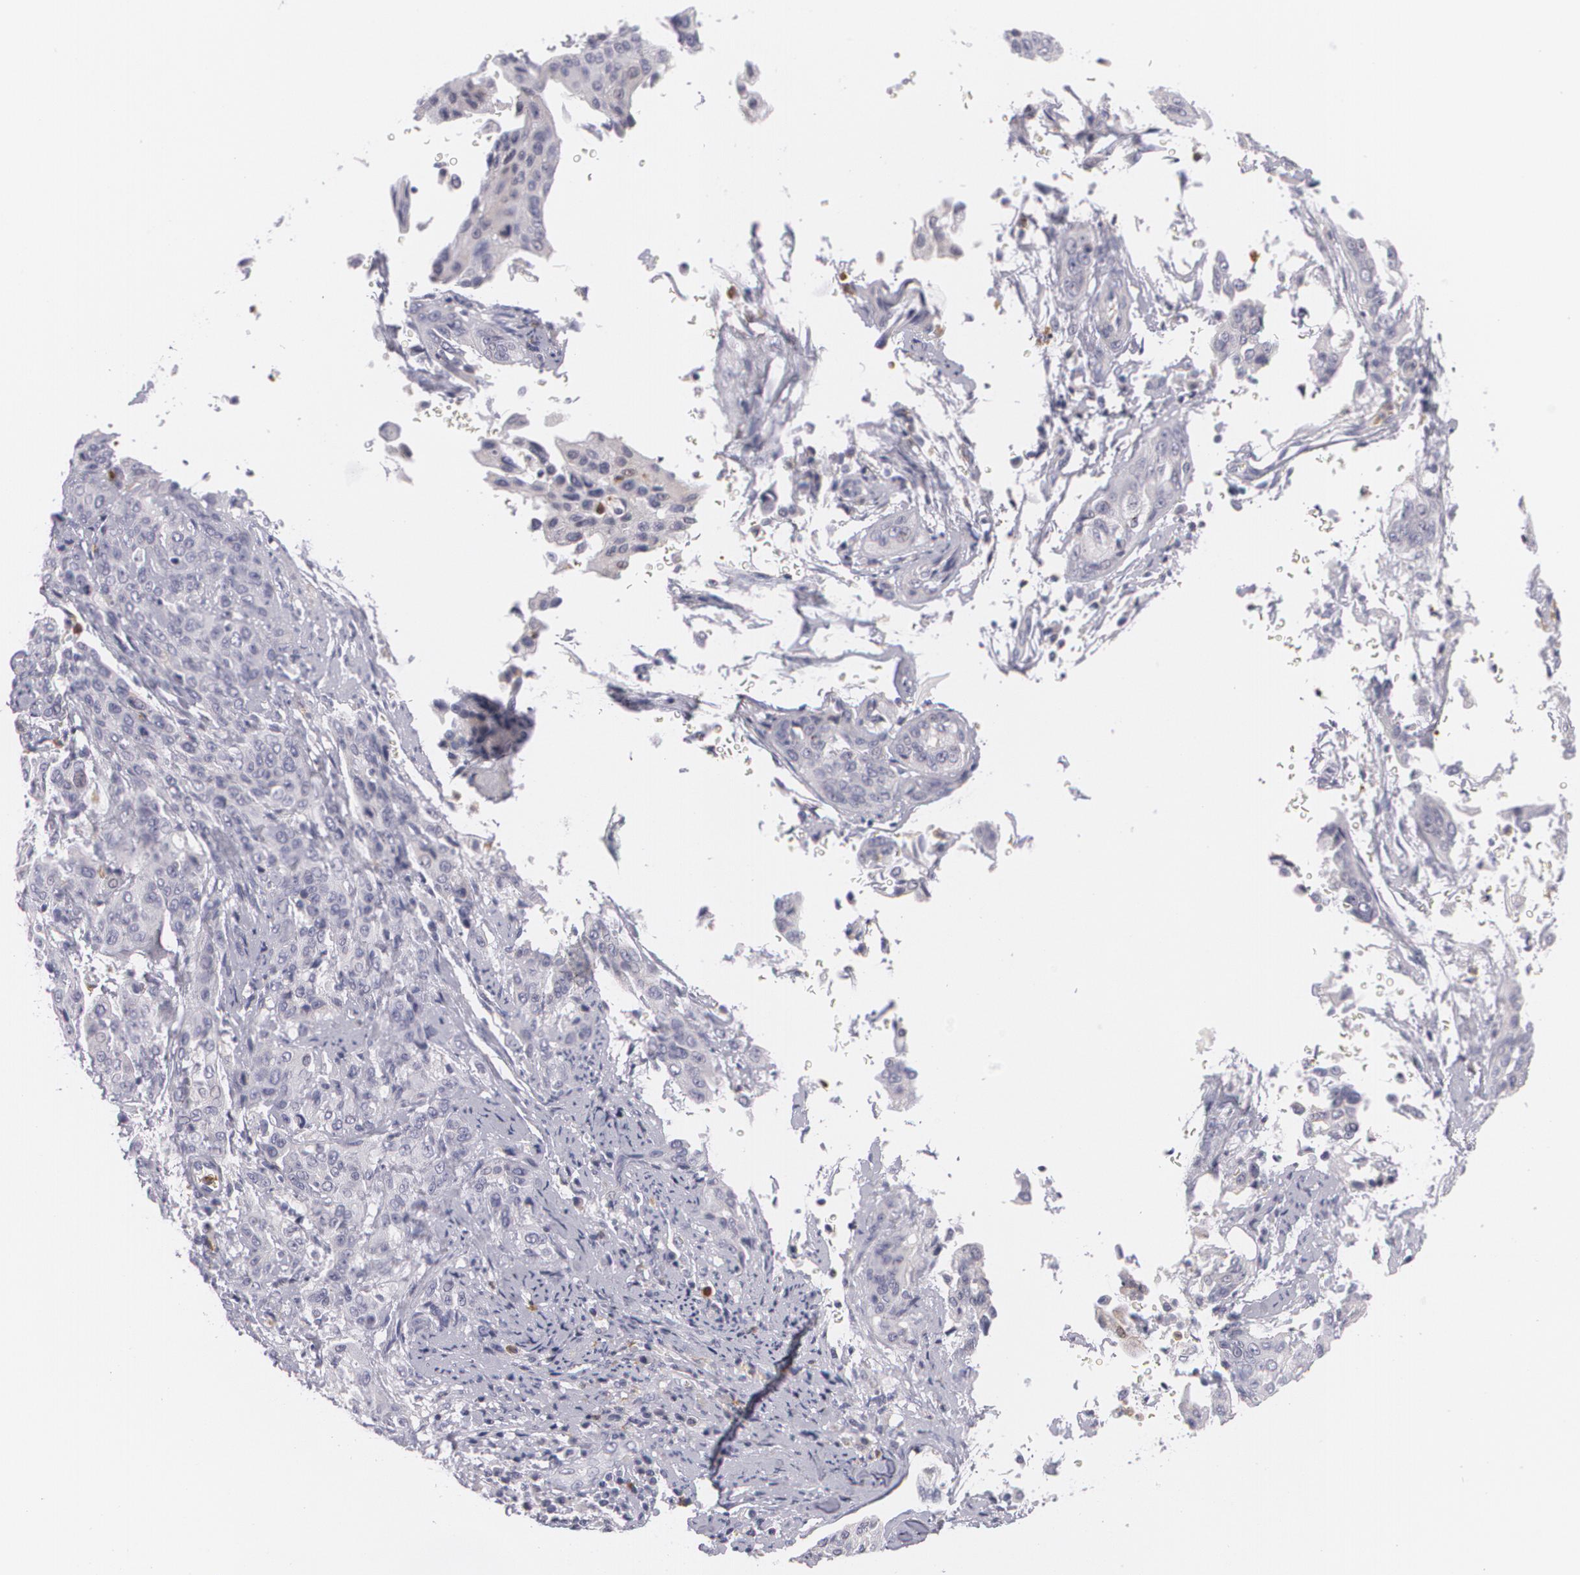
{"staining": {"intensity": "negative", "quantity": "none", "location": "none"}, "tissue": "cervical cancer", "cell_type": "Tumor cells", "image_type": "cancer", "snomed": [{"axis": "morphology", "description": "Squamous cell carcinoma, NOS"}, {"axis": "topography", "description": "Cervix"}], "caption": "Cervical cancer (squamous cell carcinoma) was stained to show a protein in brown. There is no significant positivity in tumor cells.", "gene": "FAM181A", "patient": {"sex": "female", "age": 41}}